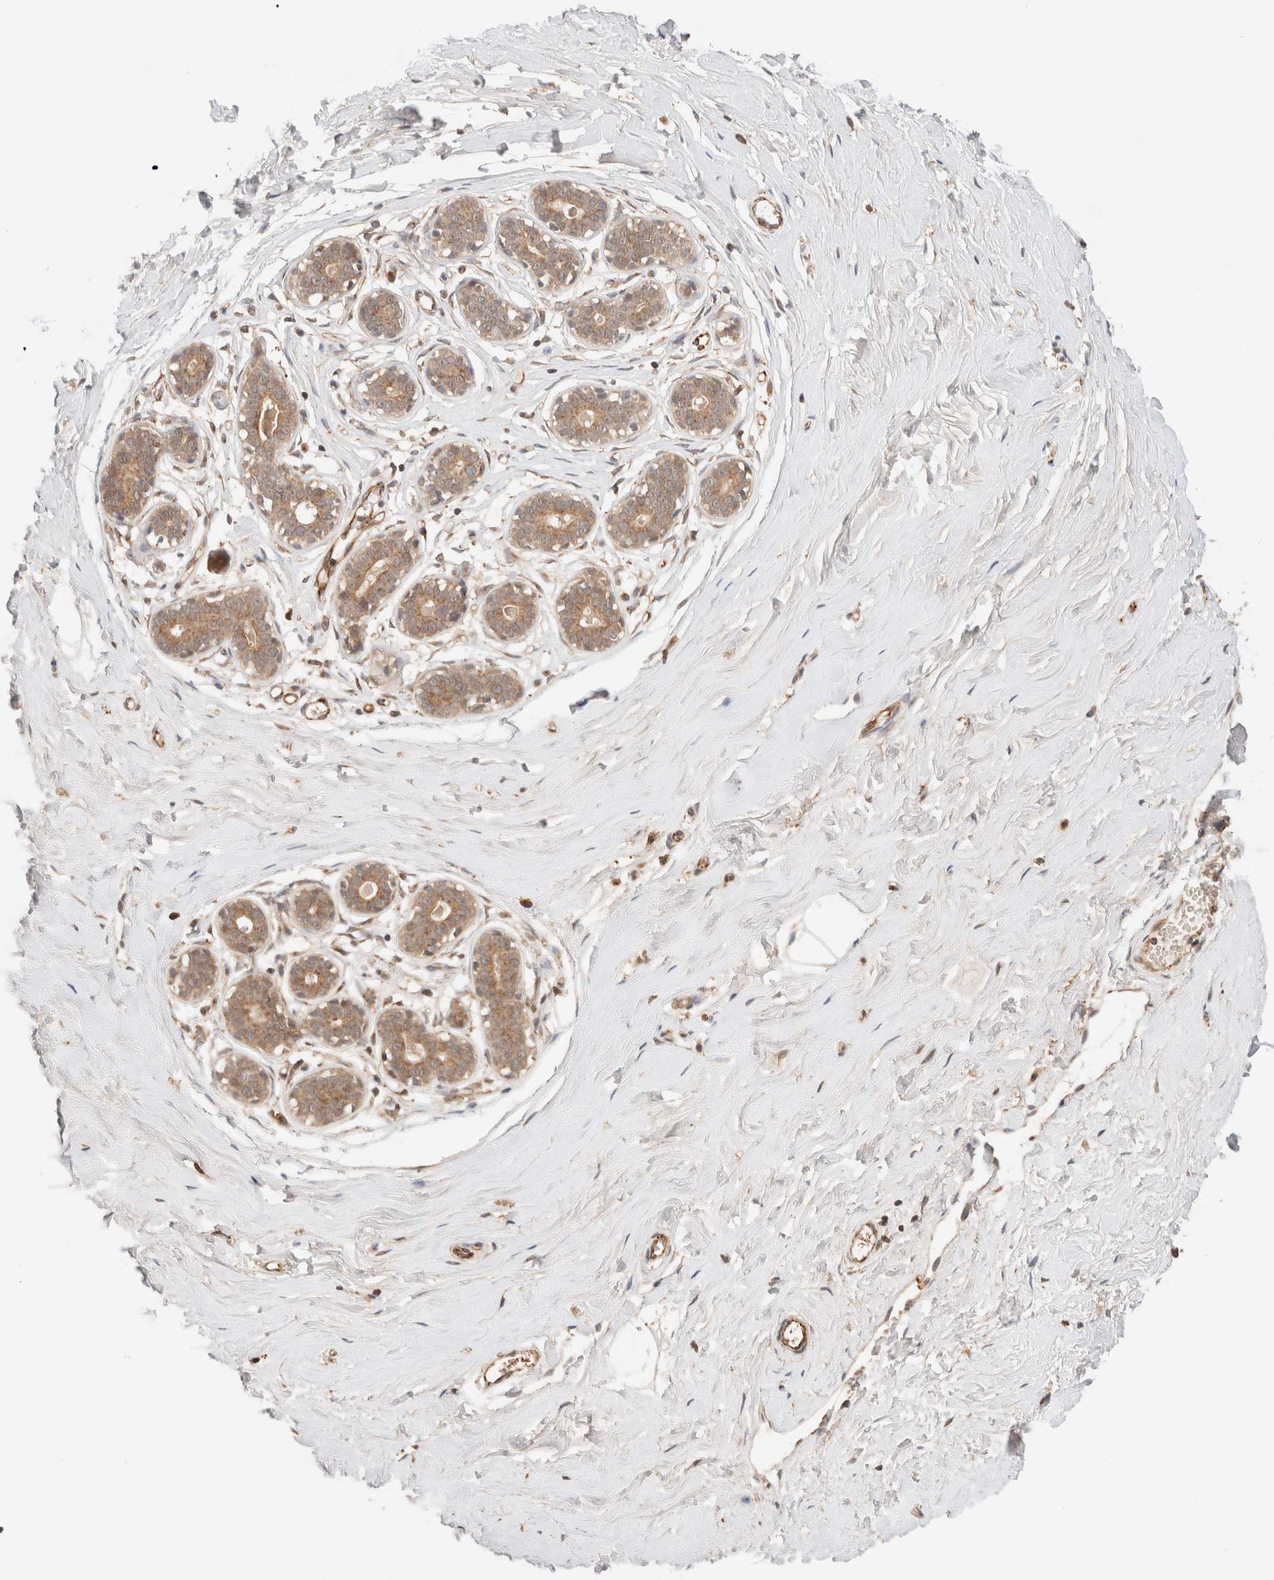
{"staining": {"intensity": "moderate", "quantity": ">75%", "location": "cytoplasmic/membranous"}, "tissue": "breast", "cell_type": "Adipocytes", "image_type": "normal", "snomed": [{"axis": "morphology", "description": "Normal tissue, NOS"}, {"axis": "topography", "description": "Breast"}], "caption": "A brown stain highlights moderate cytoplasmic/membranous staining of a protein in adipocytes of unremarkable human breast. Nuclei are stained in blue.", "gene": "SIKE1", "patient": {"sex": "female", "age": 23}}